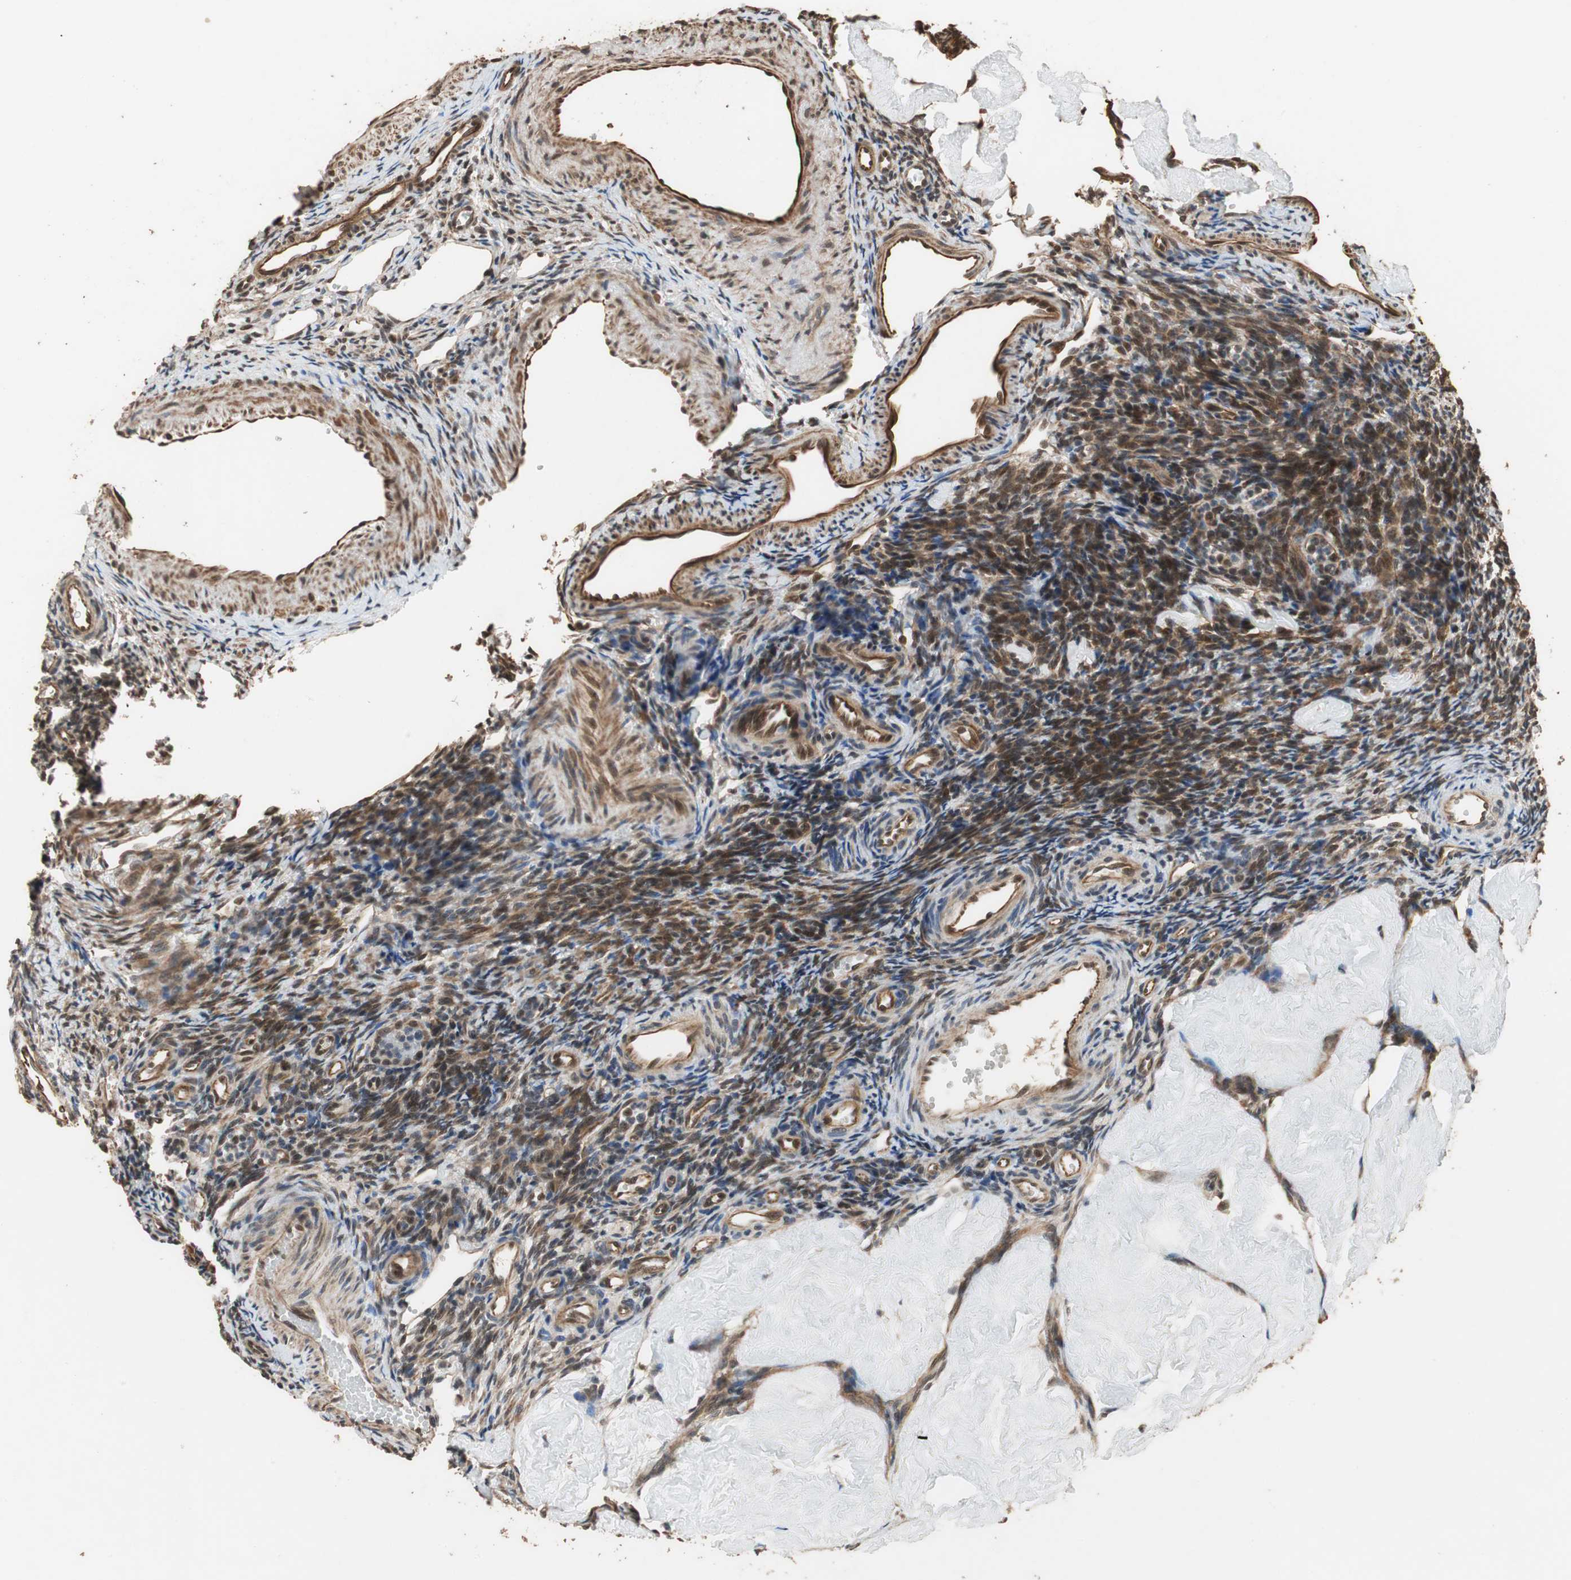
{"staining": {"intensity": "moderate", "quantity": ">75%", "location": "cytoplasmic/membranous,nuclear"}, "tissue": "ovary", "cell_type": "Ovarian stroma cells", "image_type": "normal", "snomed": [{"axis": "morphology", "description": "Normal tissue, NOS"}, {"axis": "topography", "description": "Ovary"}], "caption": "Immunohistochemical staining of unremarkable human ovary demonstrates >75% levels of moderate cytoplasmic/membranous,nuclear protein expression in about >75% of ovarian stroma cells.", "gene": "CDC5L", "patient": {"sex": "female", "age": 33}}